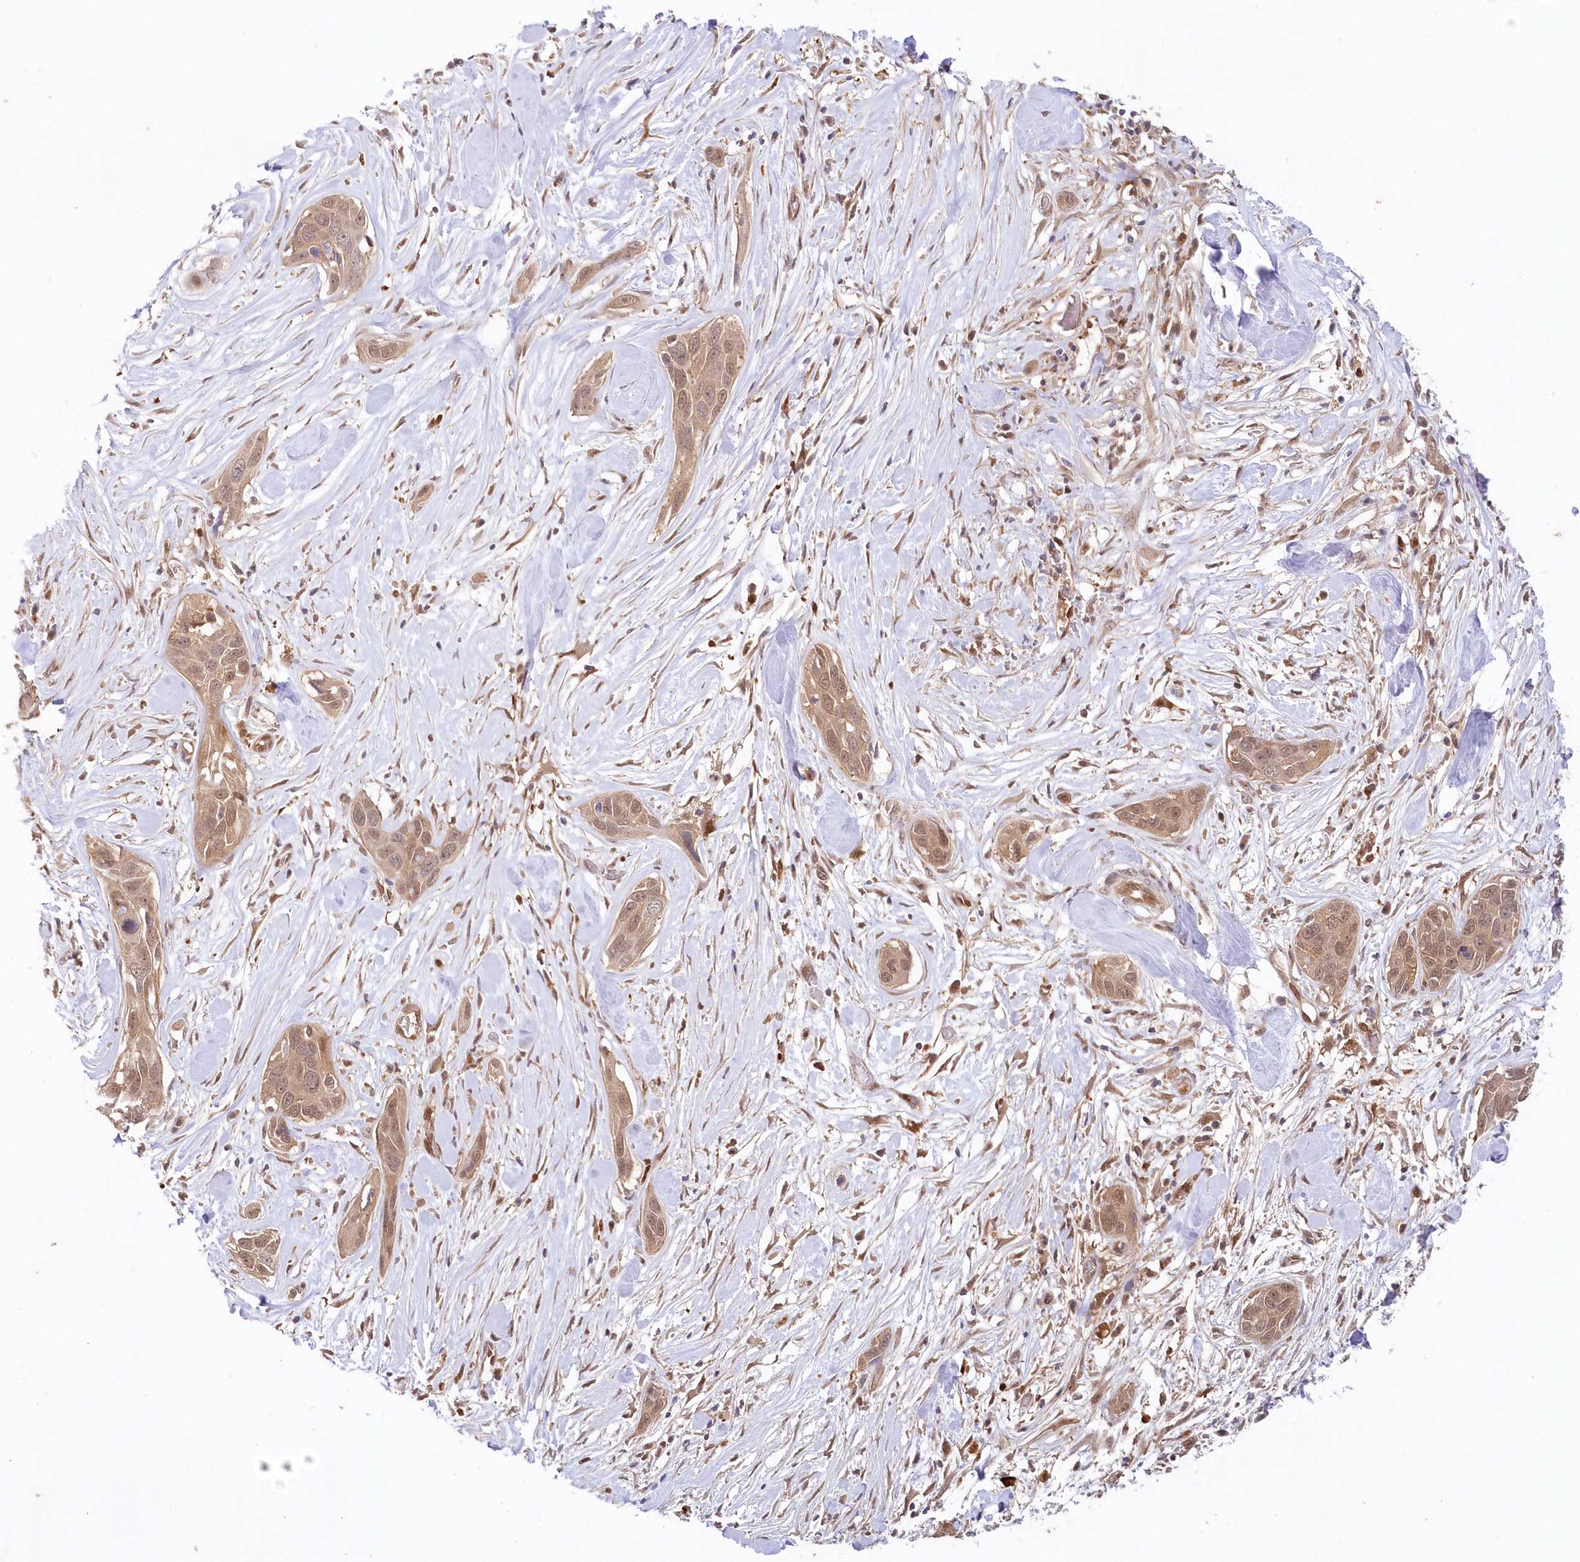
{"staining": {"intensity": "weak", "quantity": ">75%", "location": "cytoplasmic/membranous"}, "tissue": "pancreatic cancer", "cell_type": "Tumor cells", "image_type": "cancer", "snomed": [{"axis": "morphology", "description": "Adenocarcinoma, NOS"}, {"axis": "topography", "description": "Pancreas"}], "caption": "Weak cytoplasmic/membranous protein staining is appreciated in approximately >75% of tumor cells in pancreatic cancer (adenocarcinoma).", "gene": "GBE1", "patient": {"sex": "female", "age": 60}}